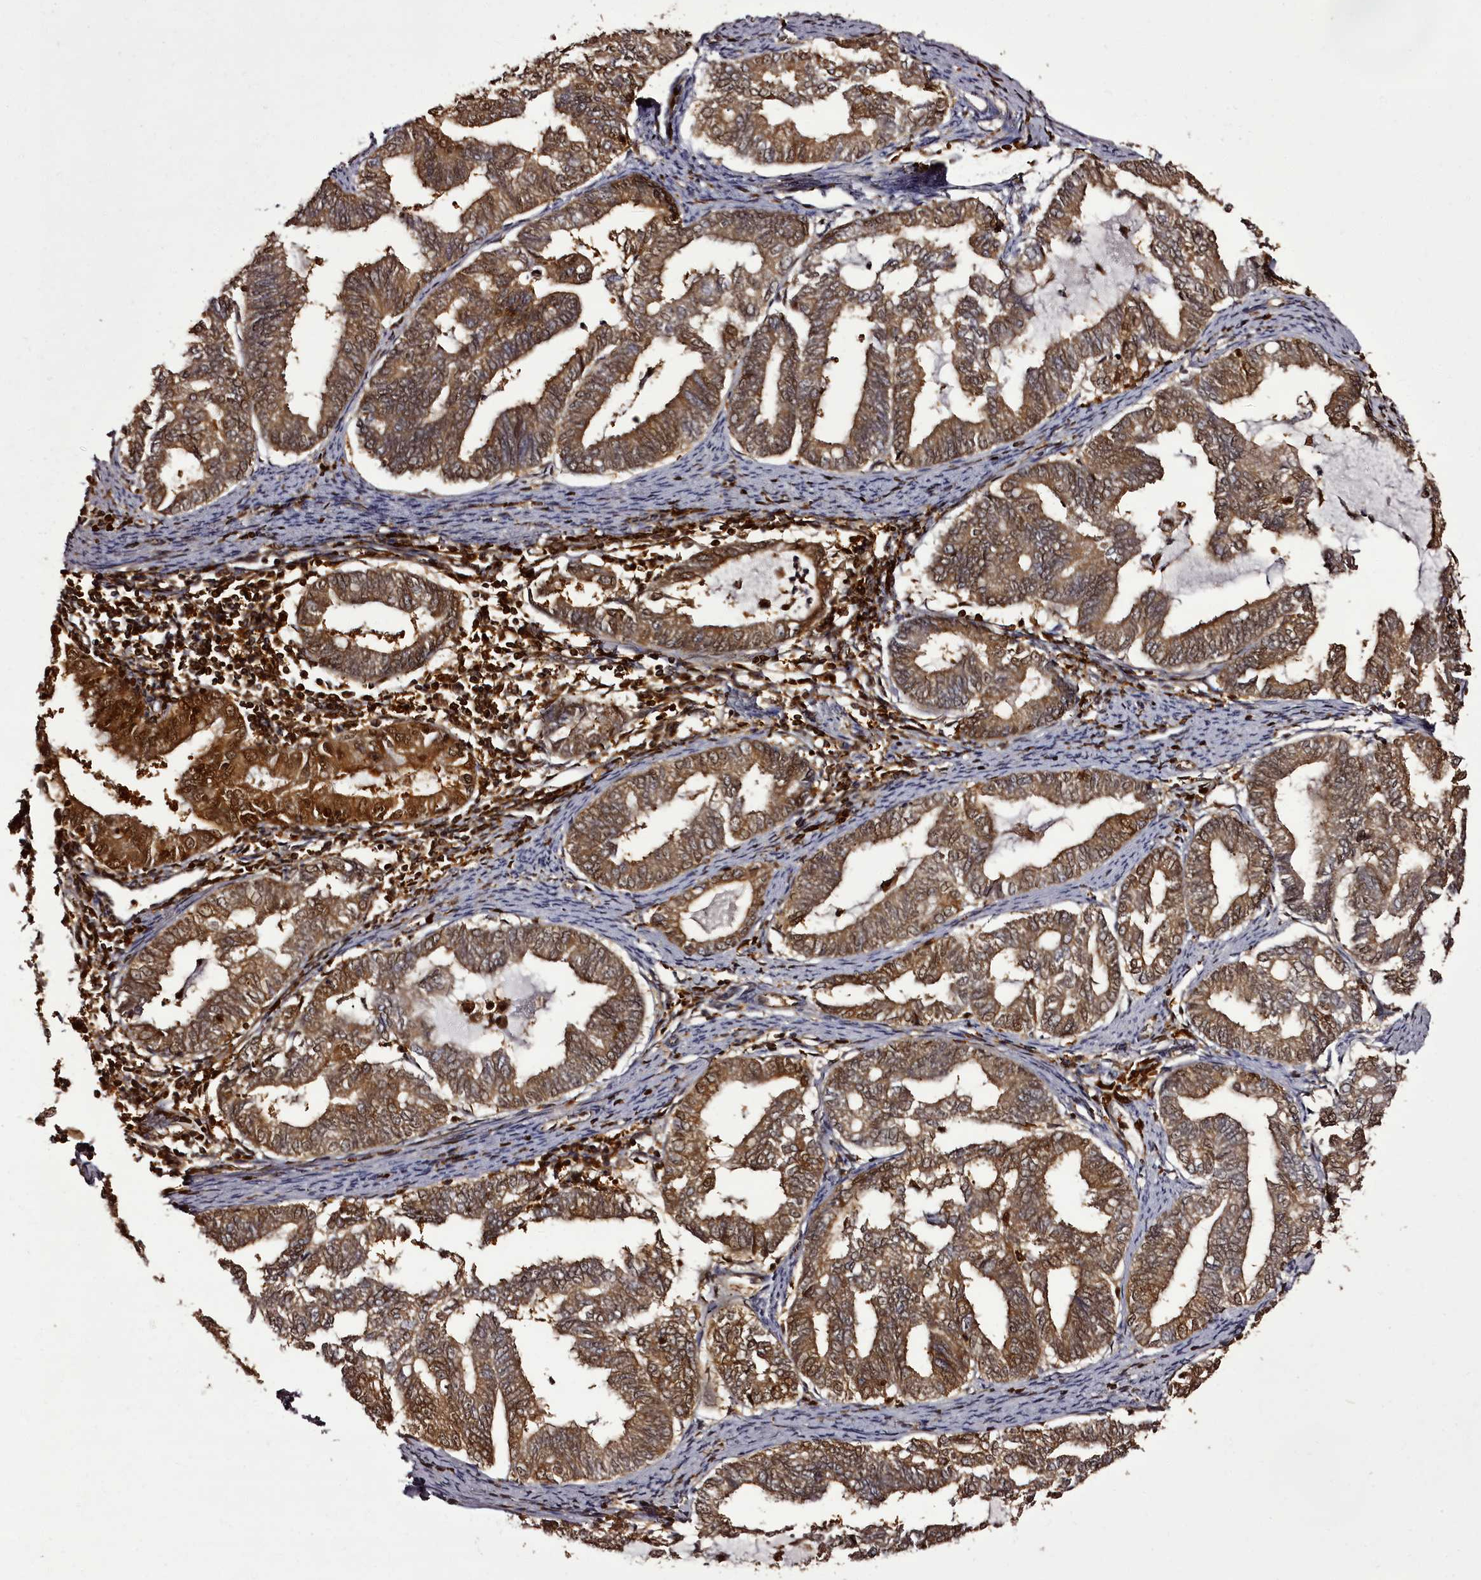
{"staining": {"intensity": "moderate", "quantity": ">75%", "location": "cytoplasmic/membranous,nuclear"}, "tissue": "endometrial cancer", "cell_type": "Tumor cells", "image_type": "cancer", "snomed": [{"axis": "morphology", "description": "Adenocarcinoma, NOS"}, {"axis": "topography", "description": "Endometrium"}], "caption": "Immunohistochemistry (IHC) histopathology image of endometrial adenocarcinoma stained for a protein (brown), which reveals medium levels of moderate cytoplasmic/membranous and nuclear staining in approximately >75% of tumor cells.", "gene": "NPRL2", "patient": {"sex": "female", "age": 79}}